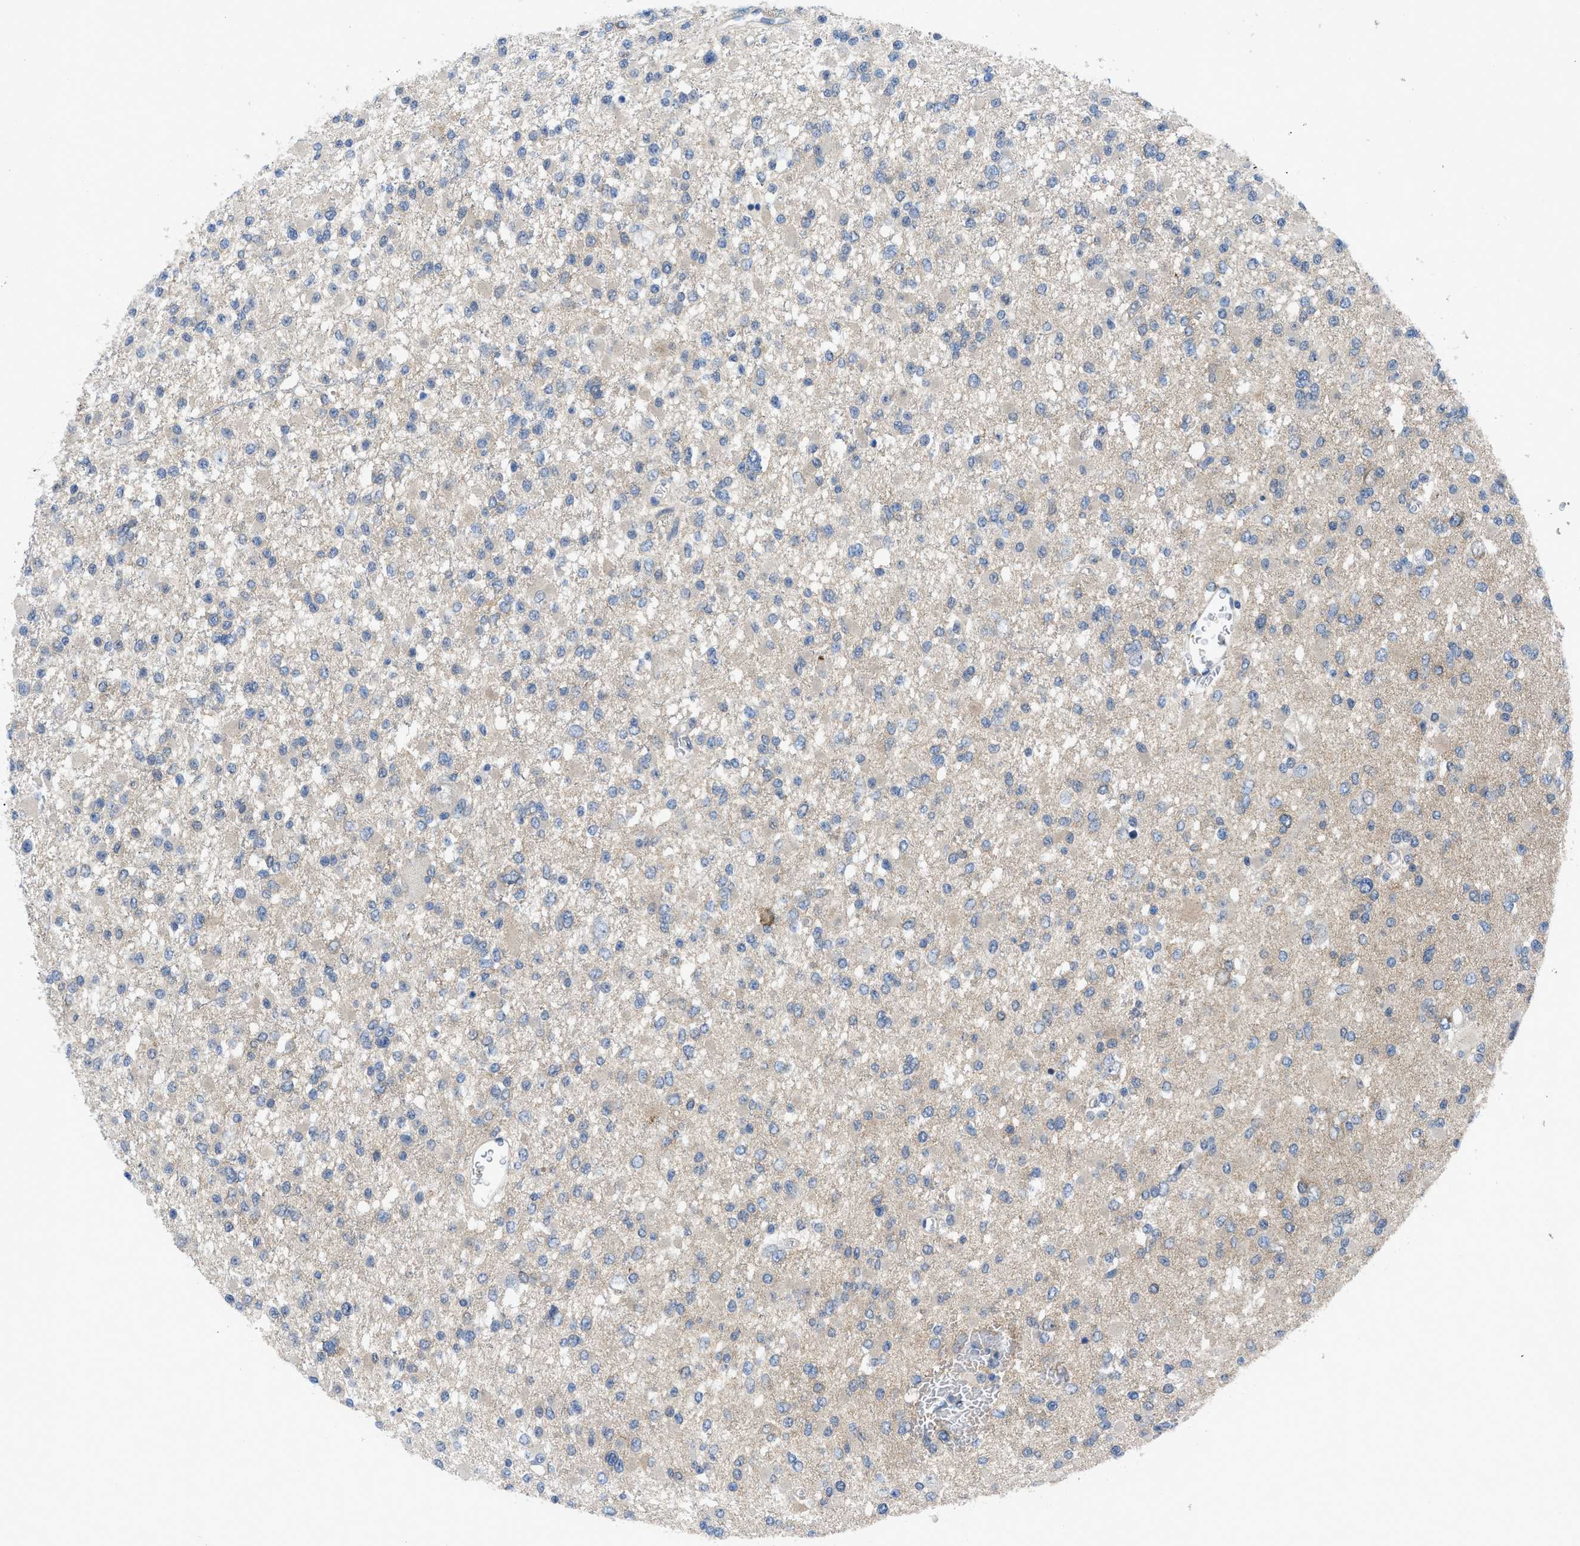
{"staining": {"intensity": "weak", "quantity": "25%-75%", "location": "cytoplasmic/membranous"}, "tissue": "glioma", "cell_type": "Tumor cells", "image_type": "cancer", "snomed": [{"axis": "morphology", "description": "Glioma, malignant, Low grade"}, {"axis": "topography", "description": "Brain"}], "caption": "Protein expression analysis of human malignant glioma (low-grade) reveals weak cytoplasmic/membranous staining in approximately 25%-75% of tumor cells.", "gene": "PANX1", "patient": {"sex": "female", "age": 22}}